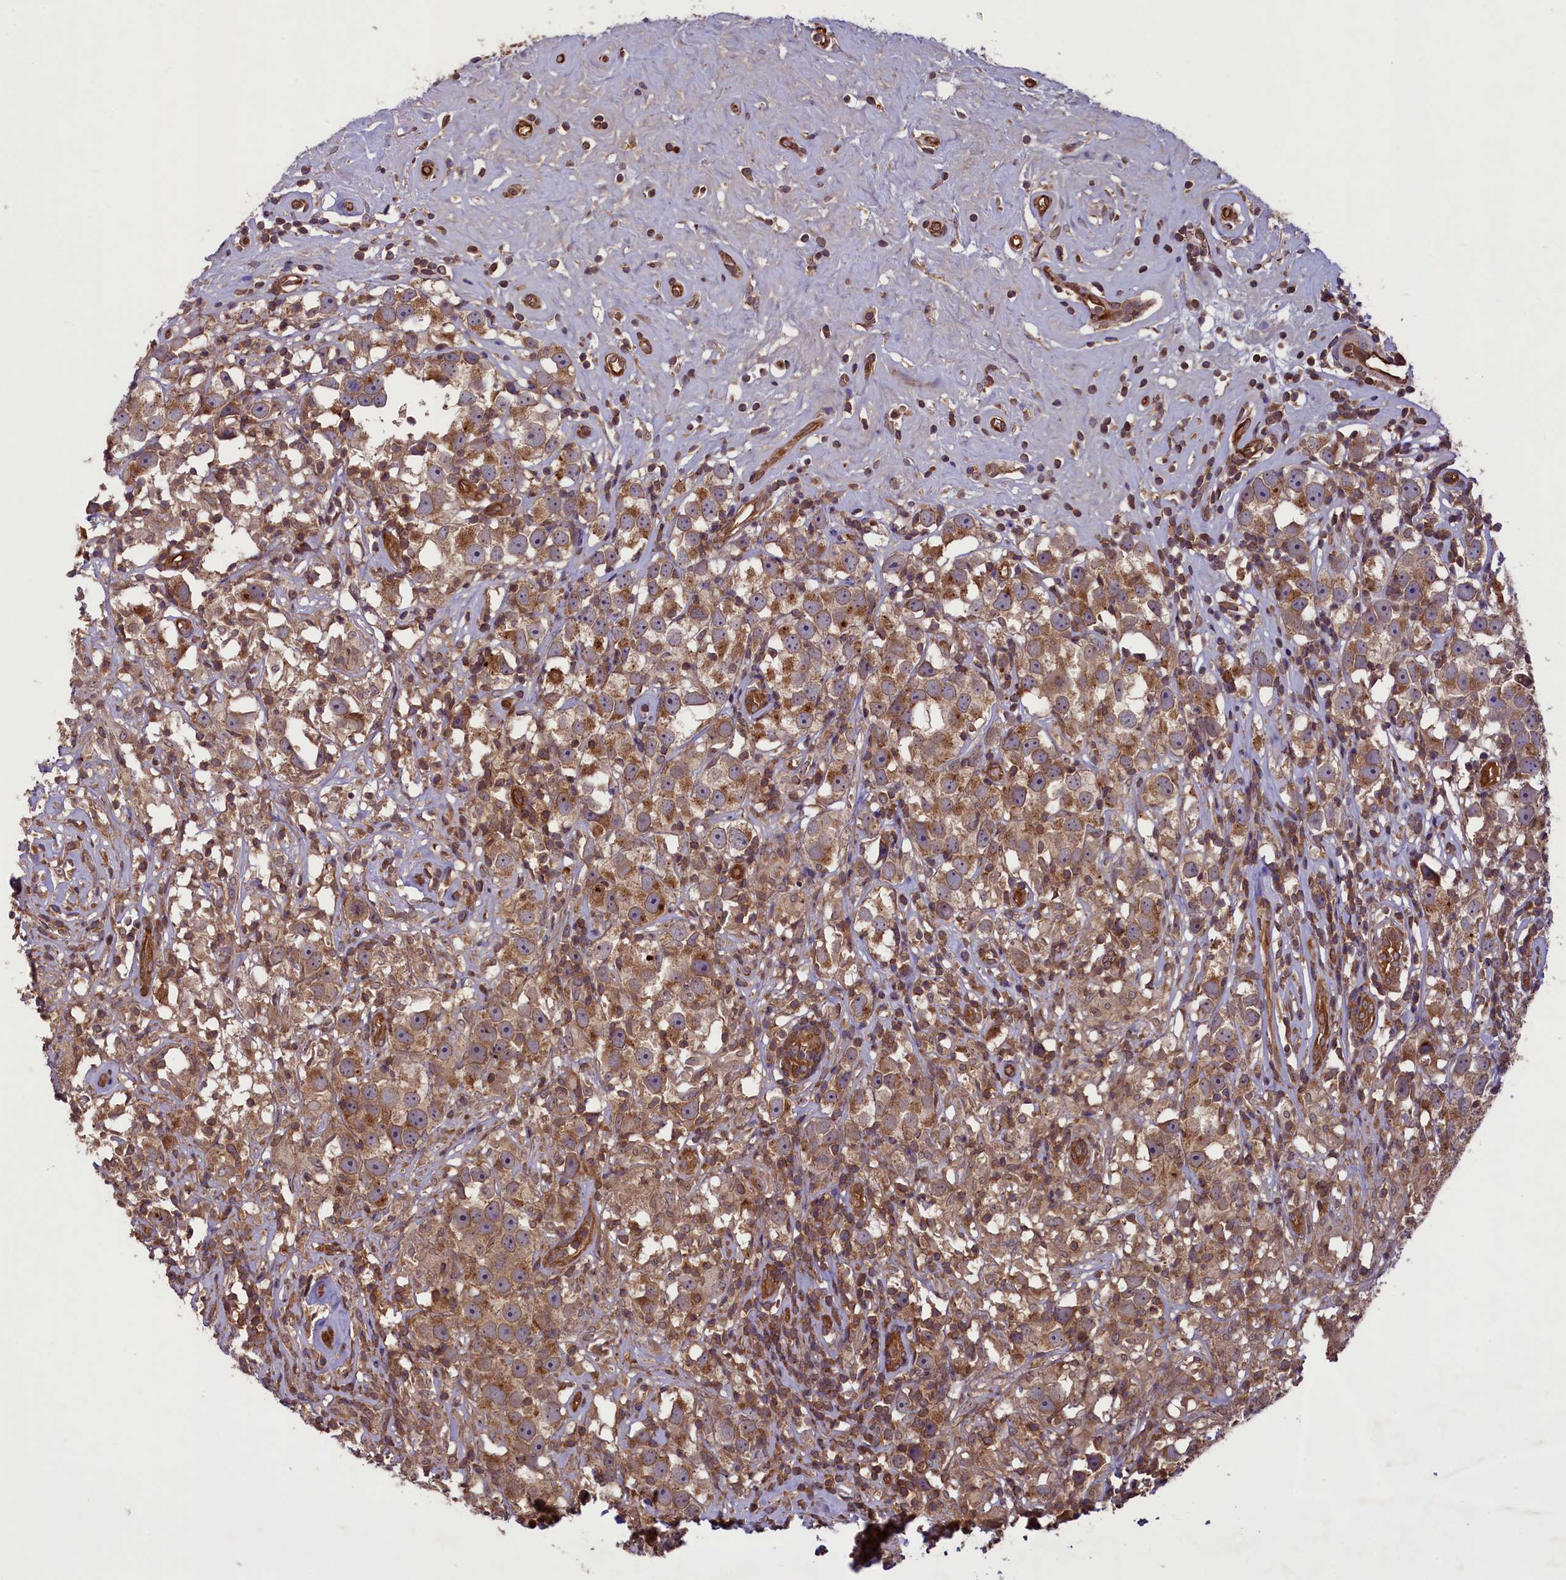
{"staining": {"intensity": "moderate", "quantity": ">75%", "location": "cytoplasmic/membranous"}, "tissue": "testis cancer", "cell_type": "Tumor cells", "image_type": "cancer", "snomed": [{"axis": "morphology", "description": "Seminoma, NOS"}, {"axis": "topography", "description": "Testis"}], "caption": "Moderate cytoplasmic/membranous positivity for a protein is seen in about >75% of tumor cells of testis cancer (seminoma) using immunohistochemistry.", "gene": "CCDC125", "patient": {"sex": "male", "age": 49}}